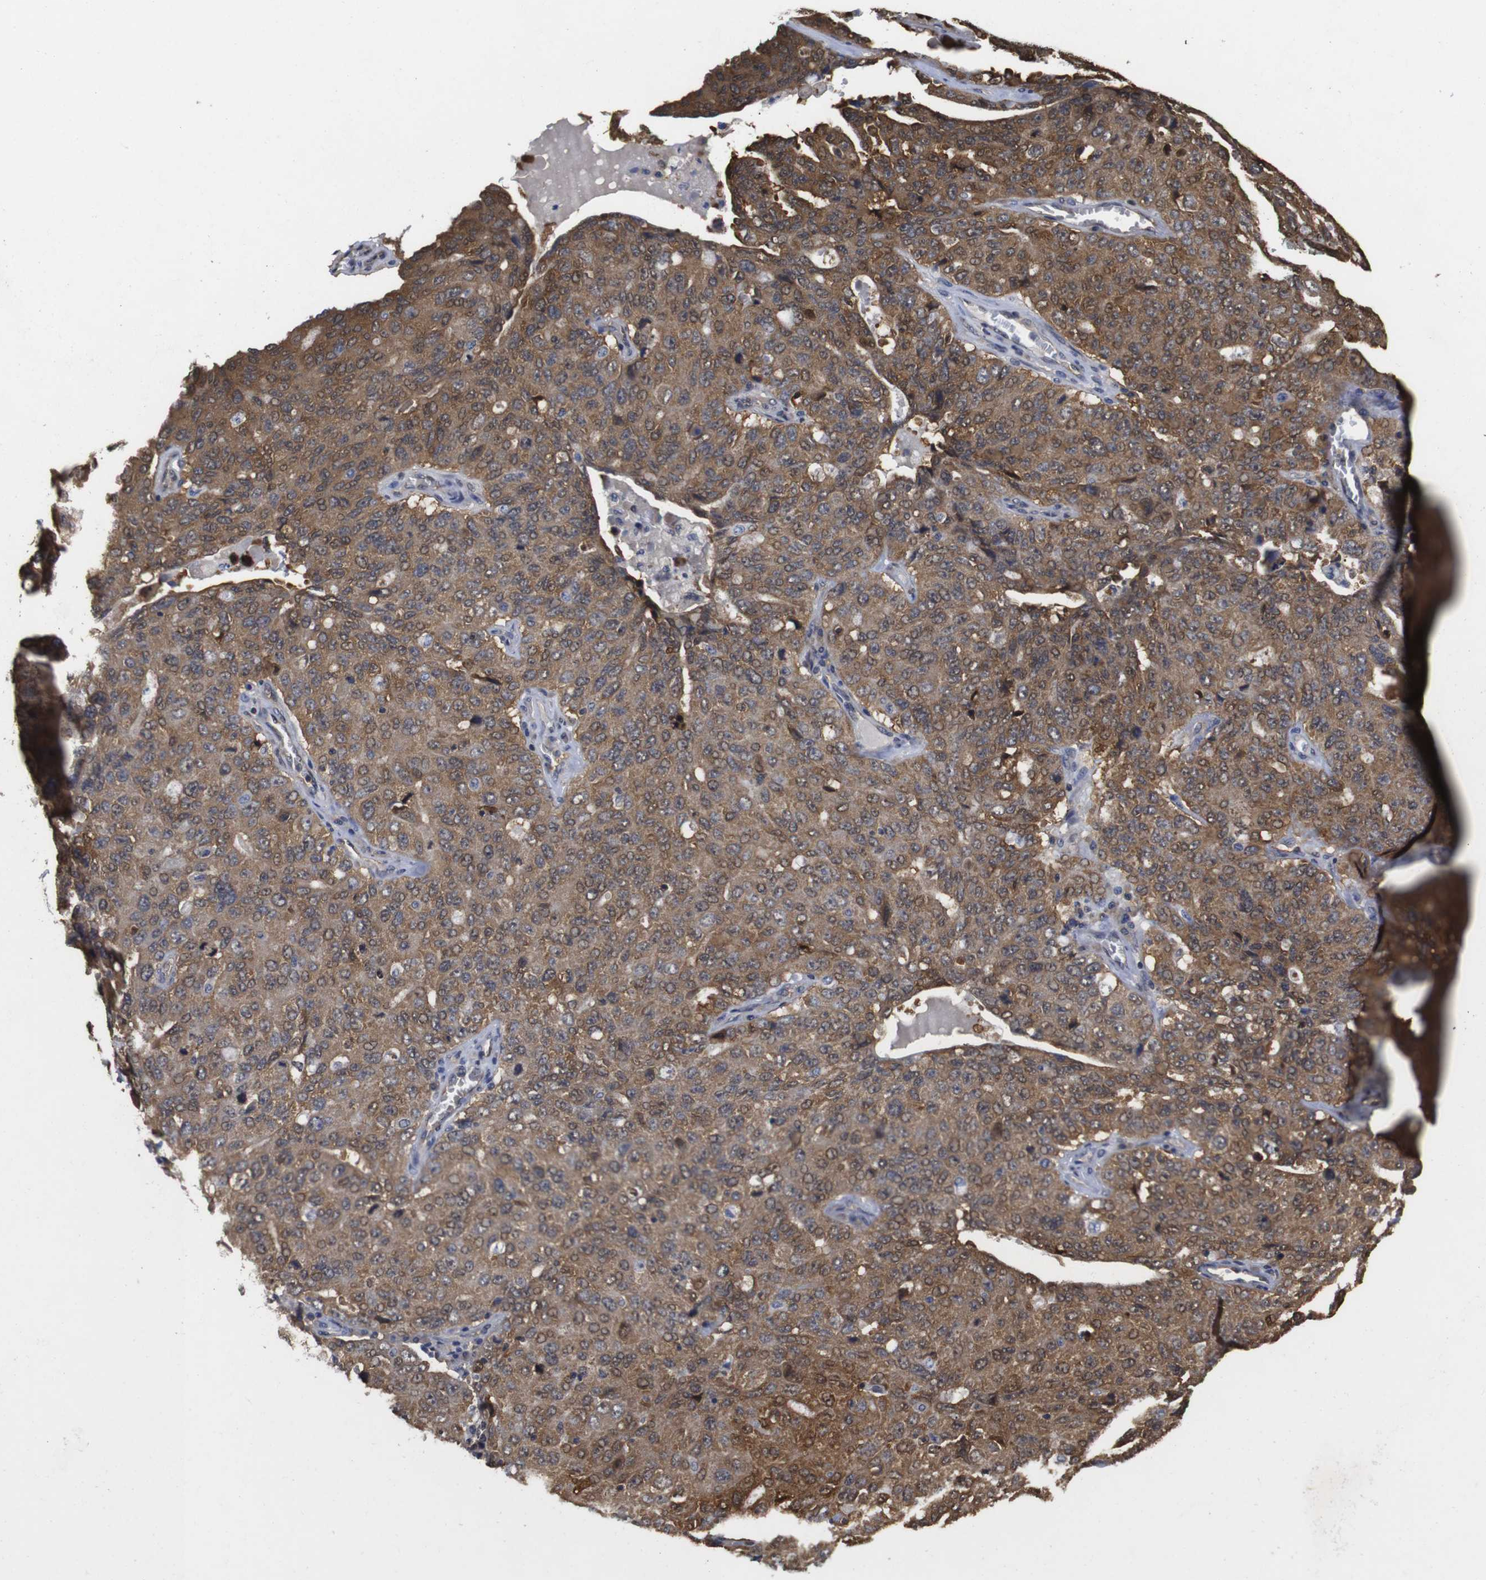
{"staining": {"intensity": "moderate", "quantity": ">75%", "location": "cytoplasmic/membranous"}, "tissue": "ovarian cancer", "cell_type": "Tumor cells", "image_type": "cancer", "snomed": [{"axis": "morphology", "description": "Carcinoma, endometroid"}, {"axis": "topography", "description": "Ovary"}], "caption": "IHC (DAB (3,3'-diaminobenzidine)) staining of ovarian endometroid carcinoma demonstrates moderate cytoplasmic/membranous protein expression in about >75% of tumor cells.", "gene": "SUMO3", "patient": {"sex": "female", "age": 62}}